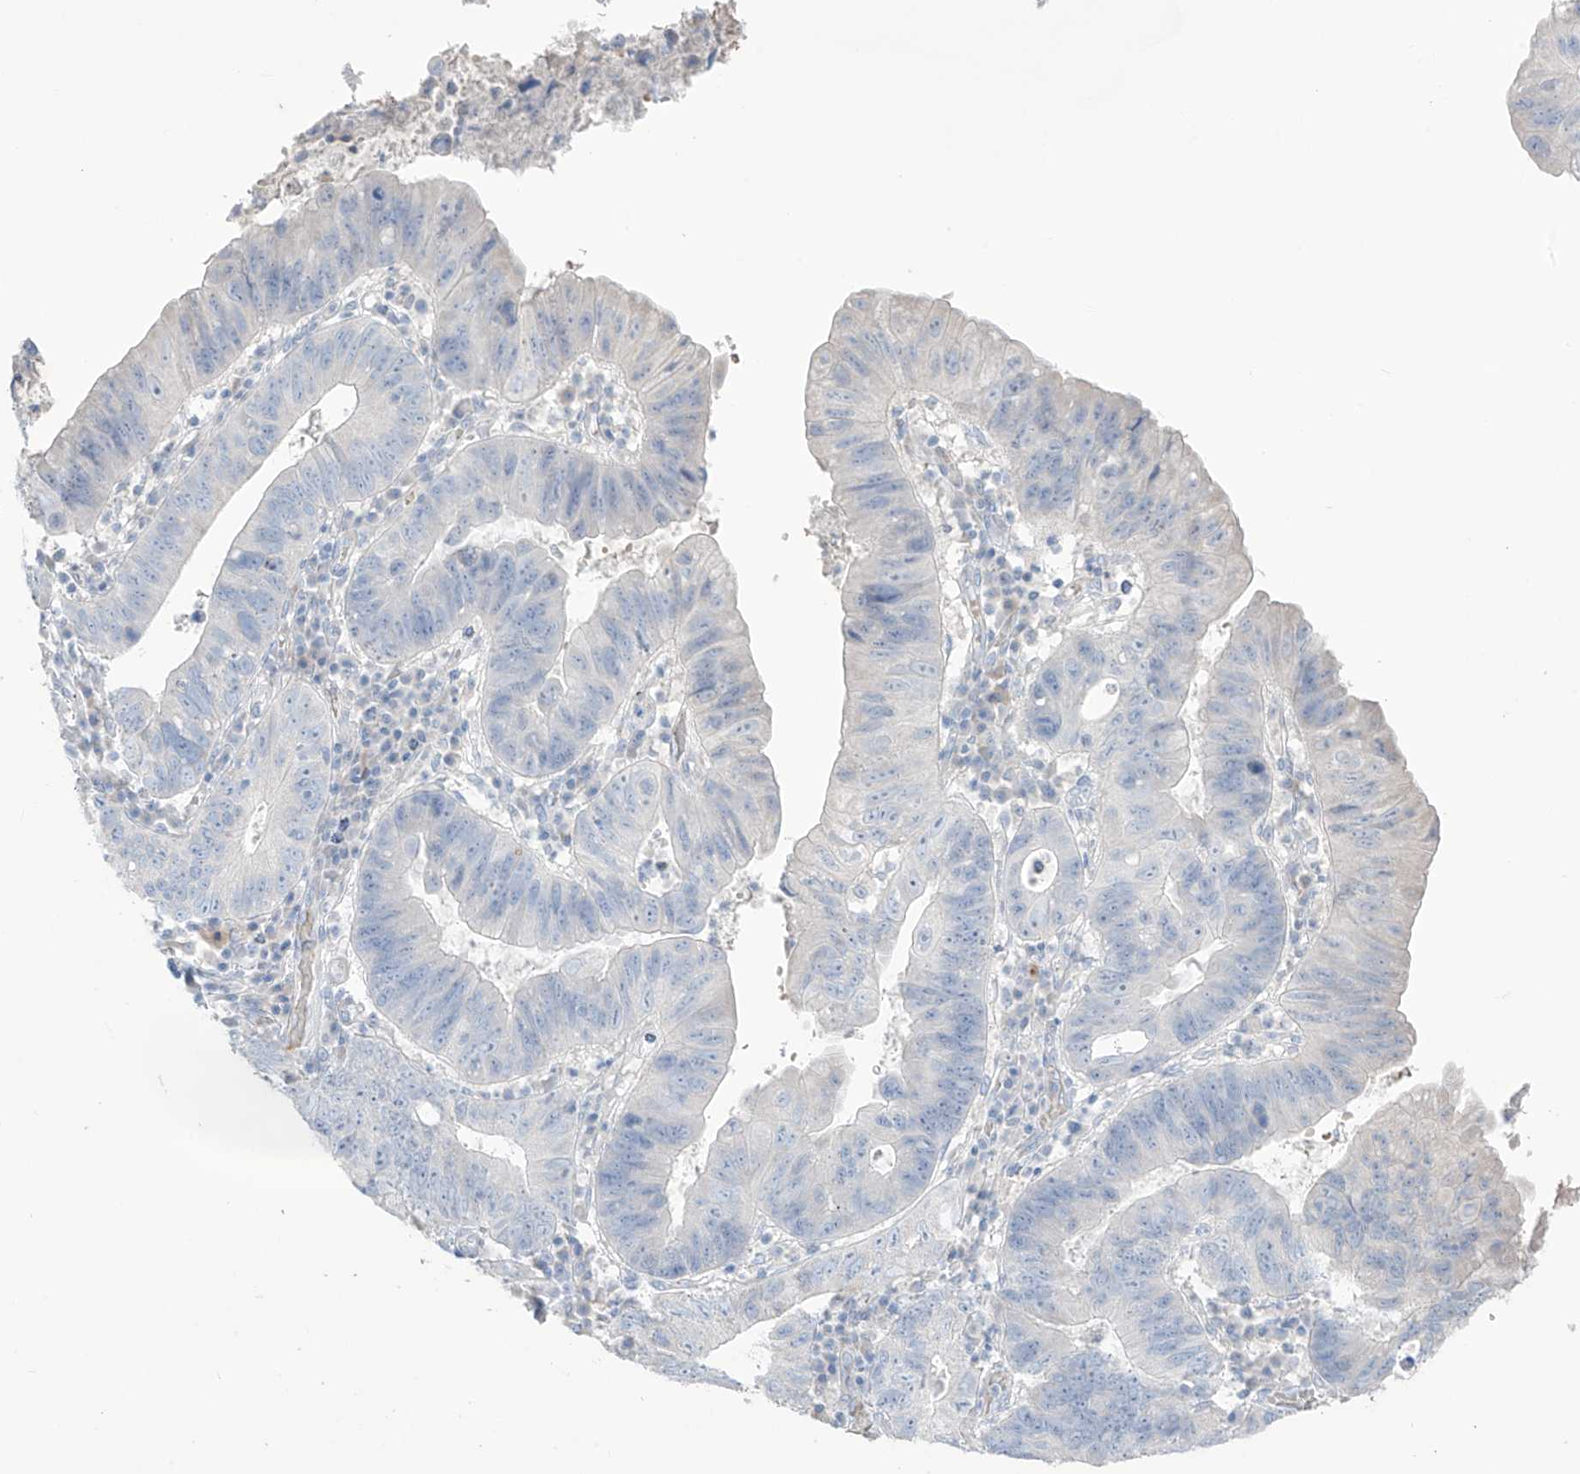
{"staining": {"intensity": "negative", "quantity": "none", "location": "none"}, "tissue": "stomach cancer", "cell_type": "Tumor cells", "image_type": "cancer", "snomed": [{"axis": "morphology", "description": "Adenocarcinoma, NOS"}, {"axis": "topography", "description": "Stomach"}], "caption": "The micrograph shows no significant positivity in tumor cells of adenocarcinoma (stomach).", "gene": "ASPRV1", "patient": {"sex": "male", "age": 59}}